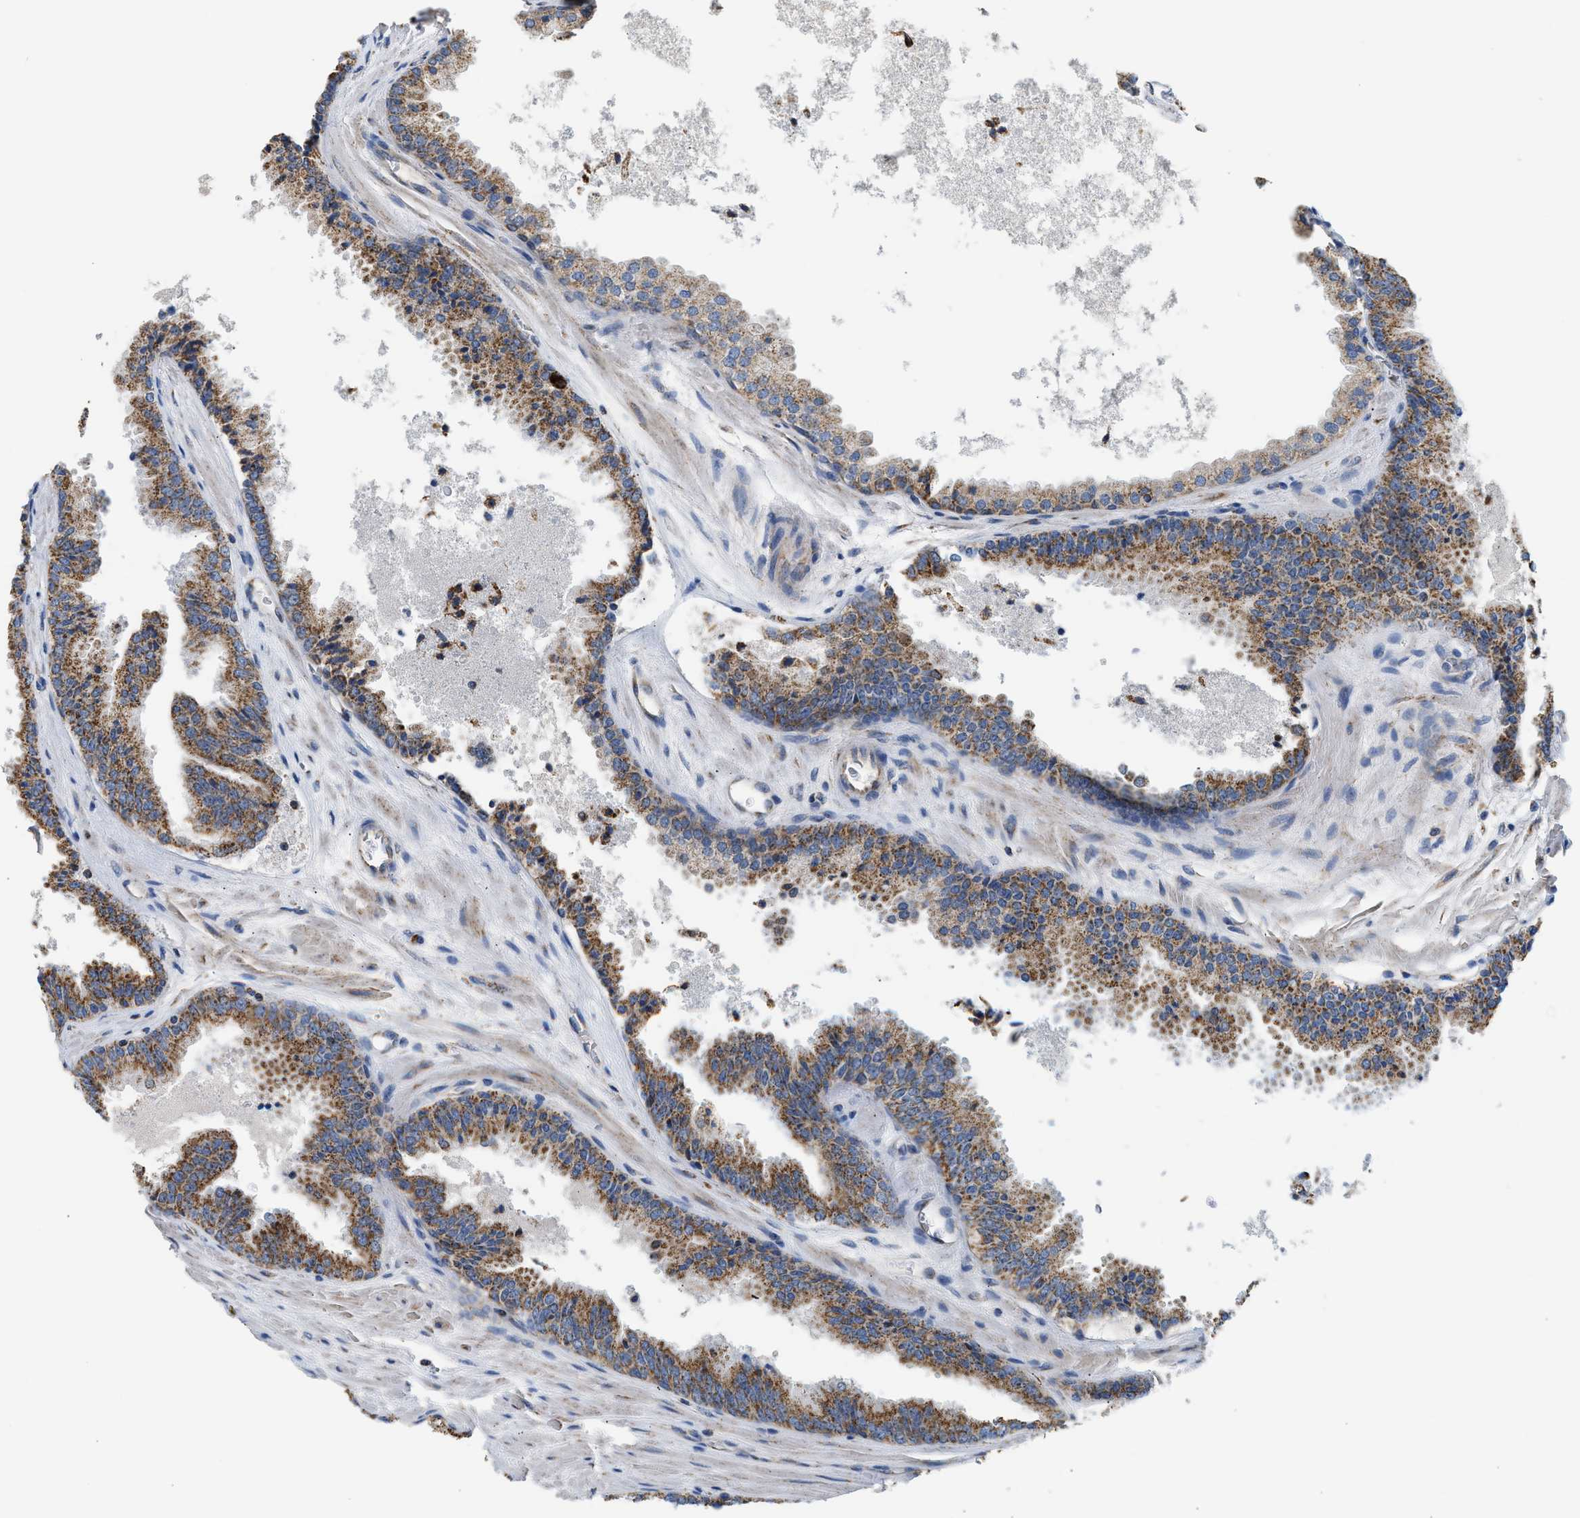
{"staining": {"intensity": "moderate", "quantity": ">75%", "location": "cytoplasmic/membranous"}, "tissue": "prostate cancer", "cell_type": "Tumor cells", "image_type": "cancer", "snomed": [{"axis": "morphology", "description": "Adenocarcinoma, High grade"}, {"axis": "topography", "description": "Prostate"}], "caption": "Immunohistochemistry (IHC) (DAB (3,3'-diaminobenzidine)) staining of human adenocarcinoma (high-grade) (prostate) reveals moderate cytoplasmic/membranous protein expression in approximately >75% of tumor cells. The protein of interest is shown in brown color, while the nuclei are stained blue.", "gene": "GOT2", "patient": {"sex": "male", "age": 65}}